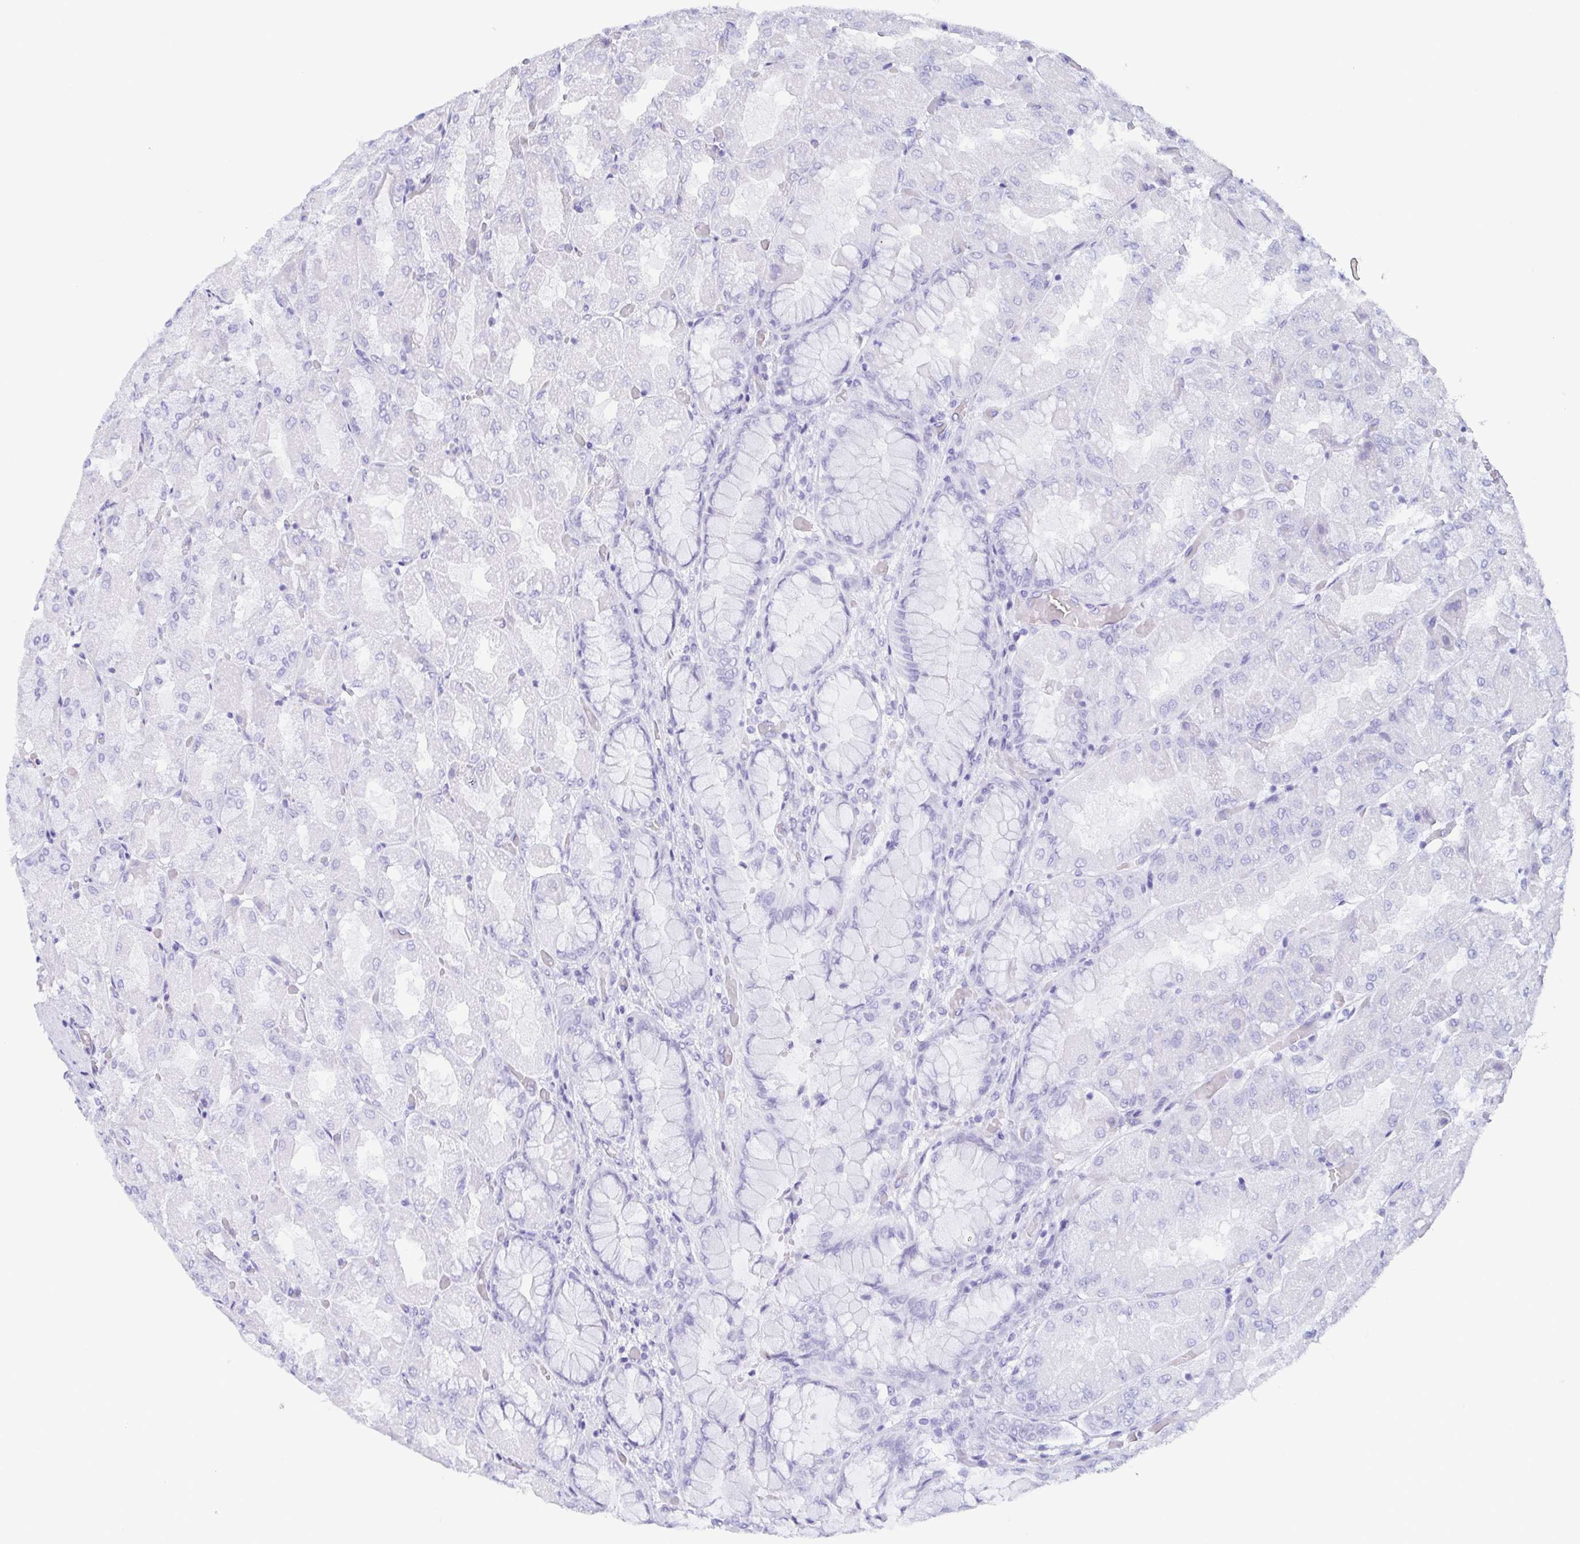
{"staining": {"intensity": "negative", "quantity": "none", "location": "none"}, "tissue": "stomach", "cell_type": "Glandular cells", "image_type": "normal", "snomed": [{"axis": "morphology", "description": "Normal tissue, NOS"}, {"axis": "topography", "description": "Stomach"}], "caption": "A photomicrograph of stomach stained for a protein displays no brown staining in glandular cells. The staining is performed using DAB brown chromogen with nuclei counter-stained in using hematoxylin.", "gene": "ENSG00000275778", "patient": {"sex": "female", "age": 61}}